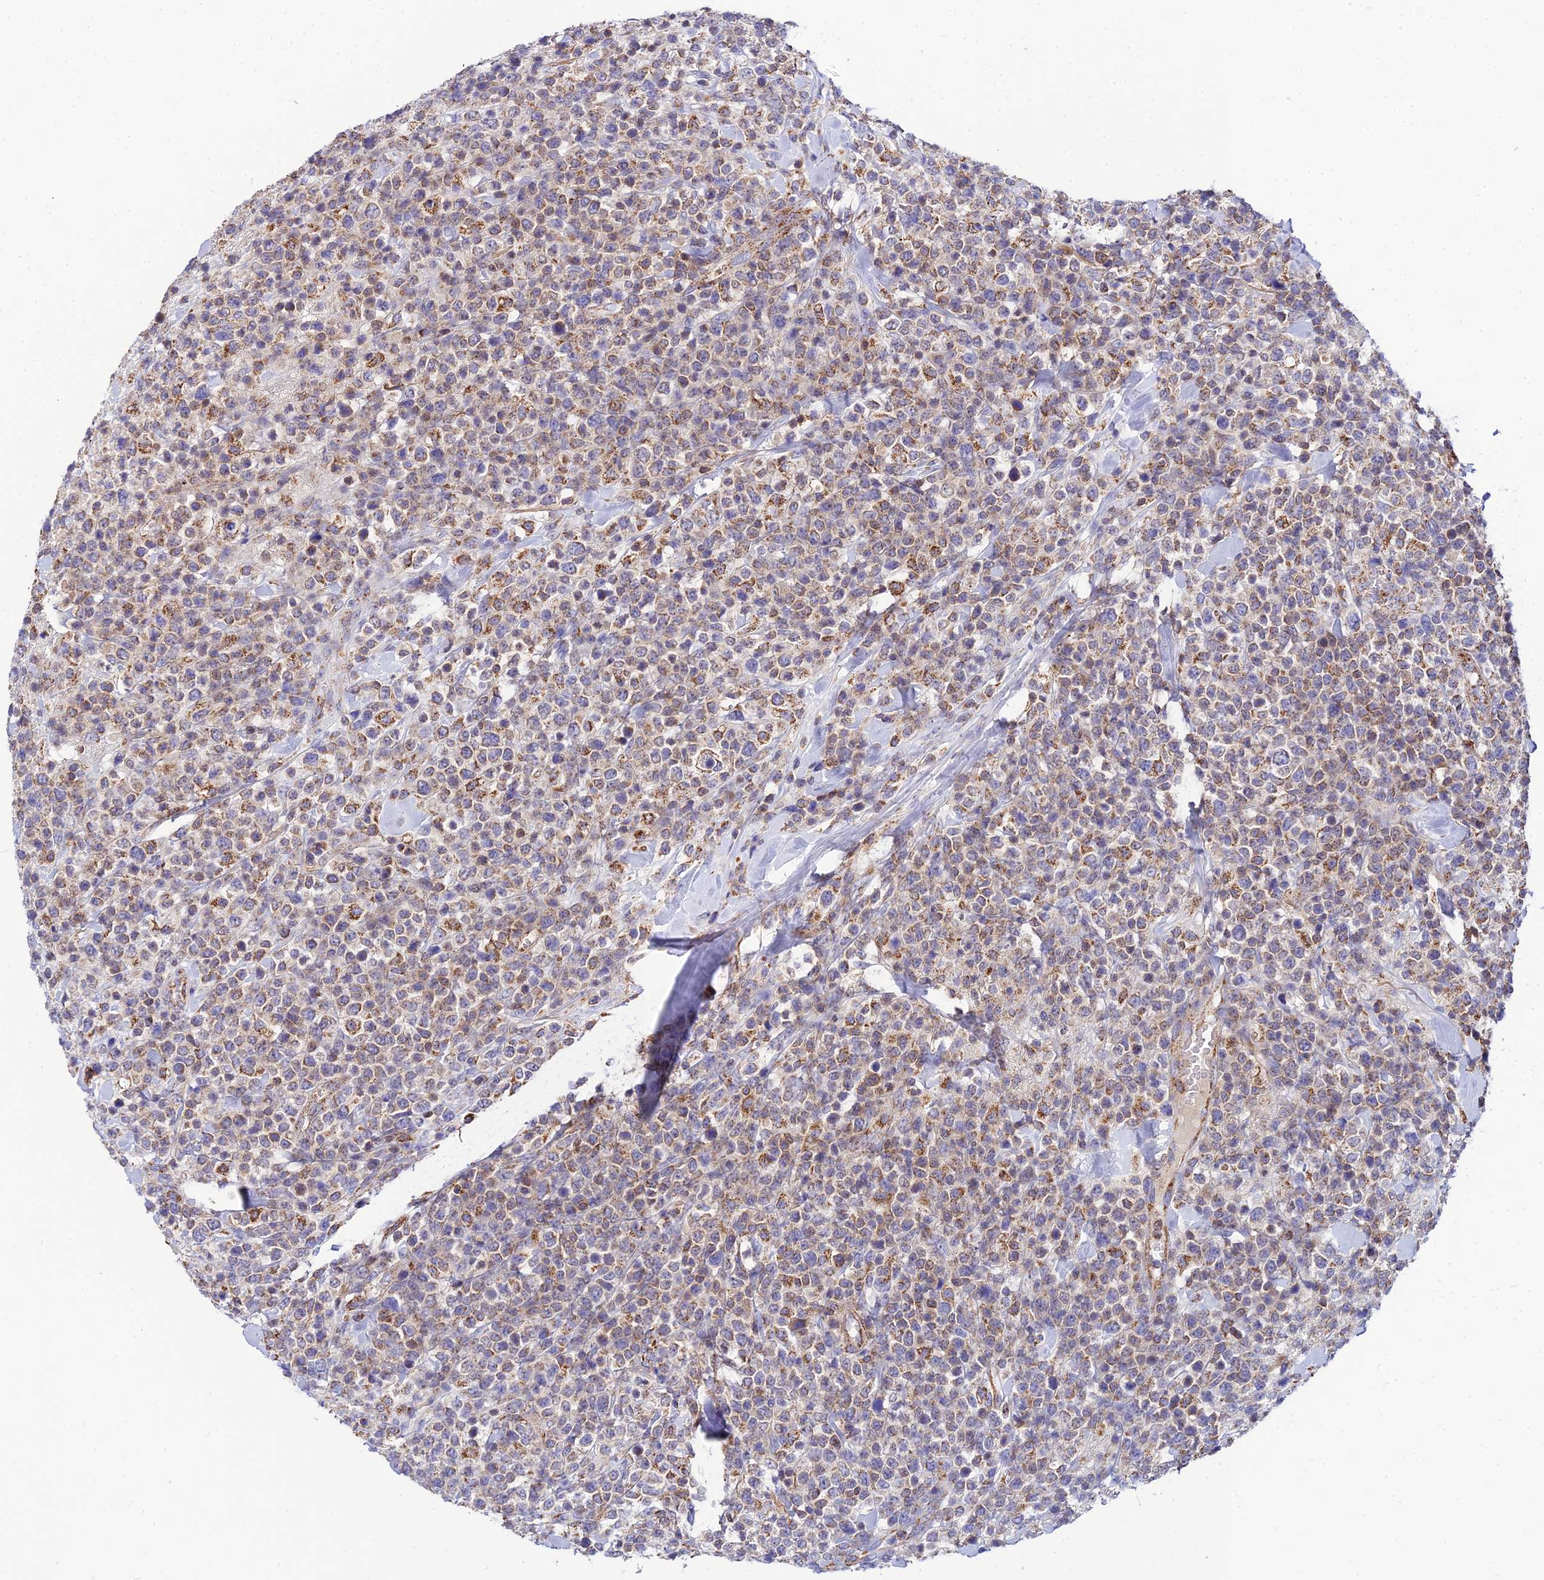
{"staining": {"intensity": "moderate", "quantity": "25%-75%", "location": "cytoplasmic/membranous"}, "tissue": "lymphoma", "cell_type": "Tumor cells", "image_type": "cancer", "snomed": [{"axis": "morphology", "description": "Malignant lymphoma, non-Hodgkin's type, High grade"}, {"axis": "topography", "description": "Colon"}], "caption": "Immunohistochemical staining of human lymphoma demonstrates medium levels of moderate cytoplasmic/membranous positivity in about 25%-75% of tumor cells. The protein is shown in brown color, while the nuclei are stained blue.", "gene": "NIPSNAP3A", "patient": {"sex": "female", "age": 53}}